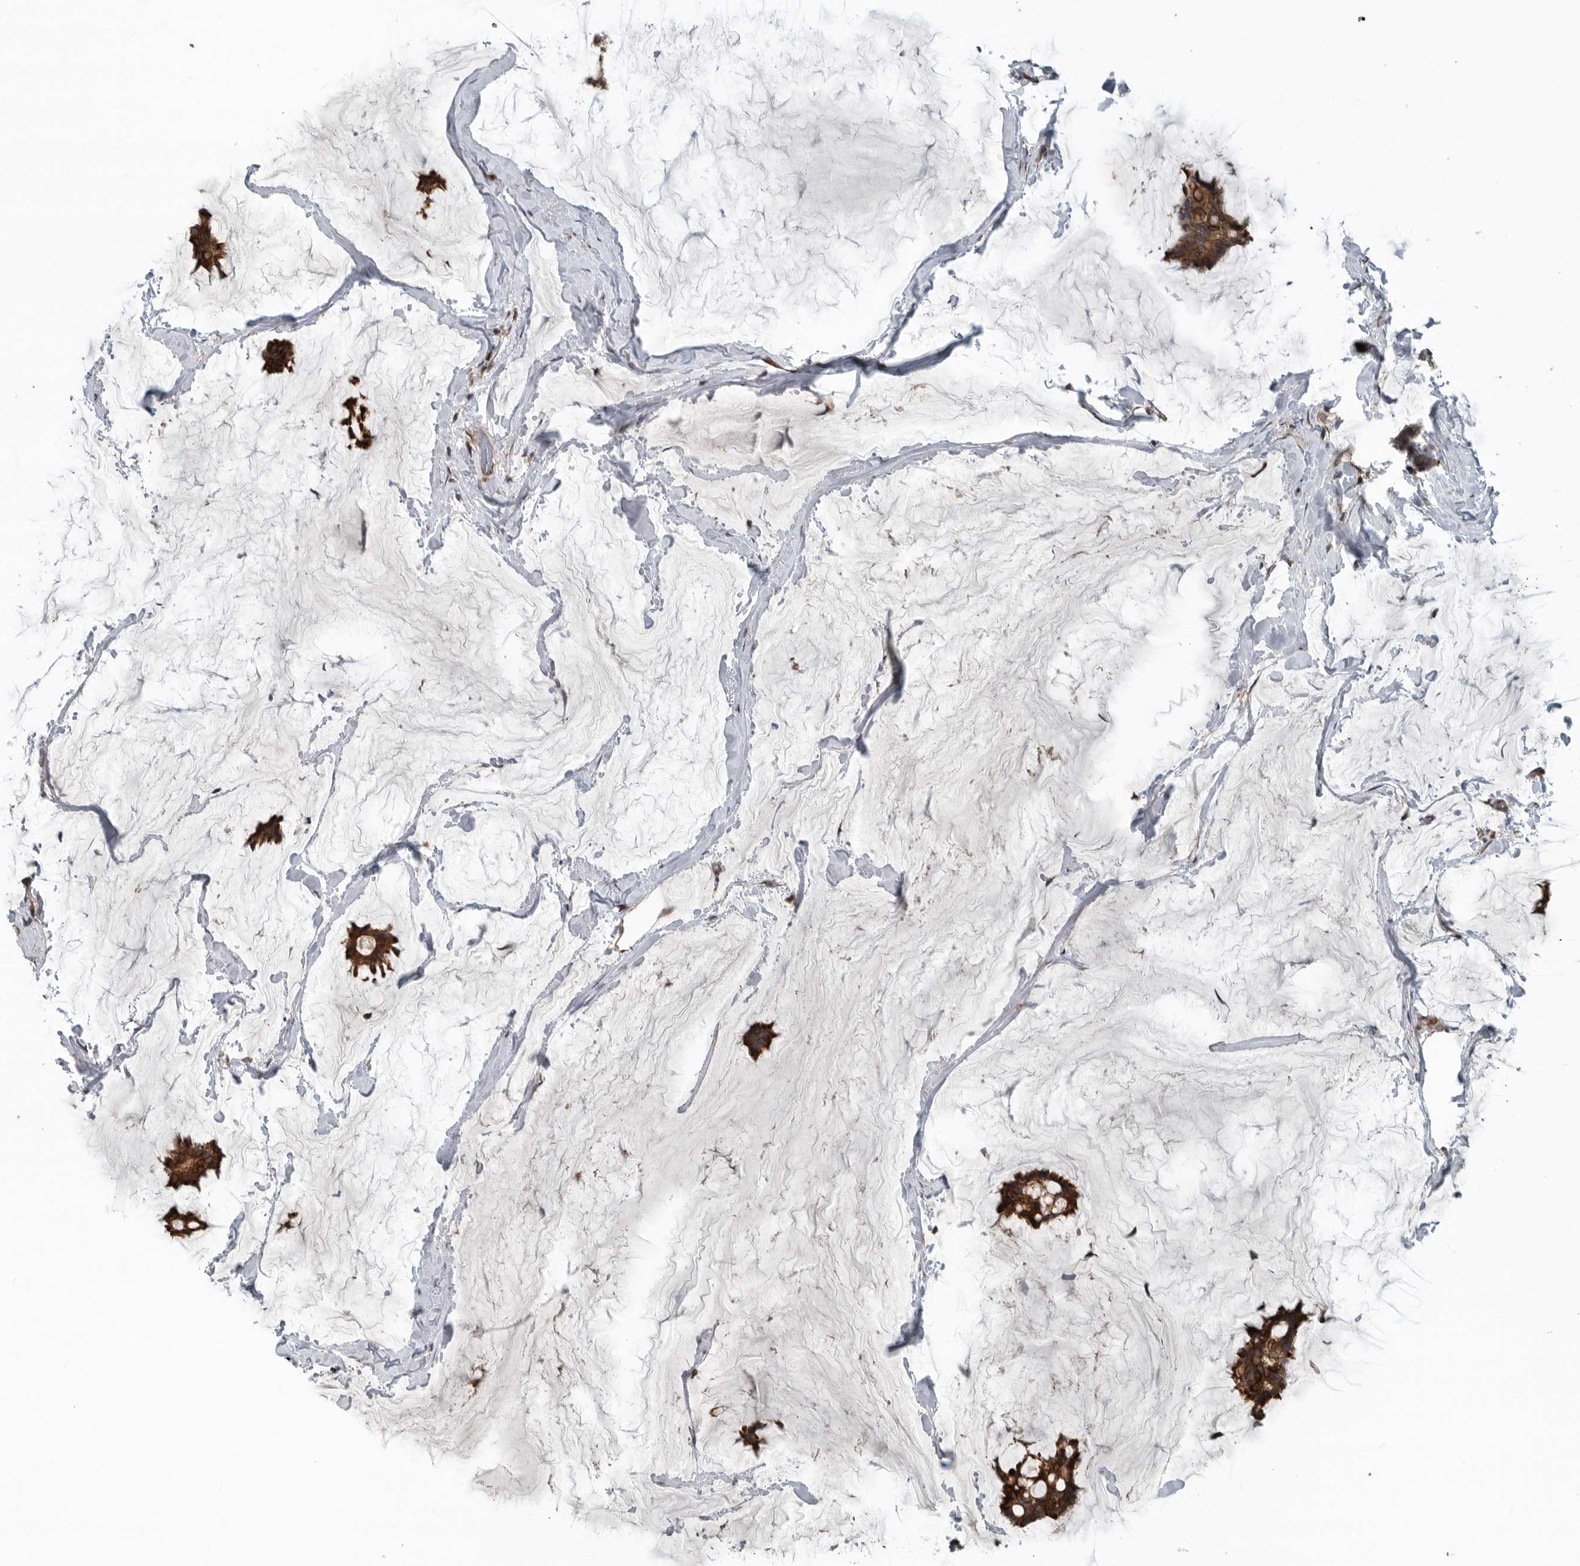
{"staining": {"intensity": "moderate", "quantity": ">75%", "location": "cytoplasmic/membranous"}, "tissue": "breast cancer", "cell_type": "Tumor cells", "image_type": "cancer", "snomed": [{"axis": "morphology", "description": "Duct carcinoma"}, {"axis": "topography", "description": "Breast"}], "caption": "A photomicrograph of breast cancer (infiltrating ductal carcinoma) stained for a protein reveals moderate cytoplasmic/membranous brown staining in tumor cells.", "gene": "AMFR", "patient": {"sex": "female", "age": 93}}